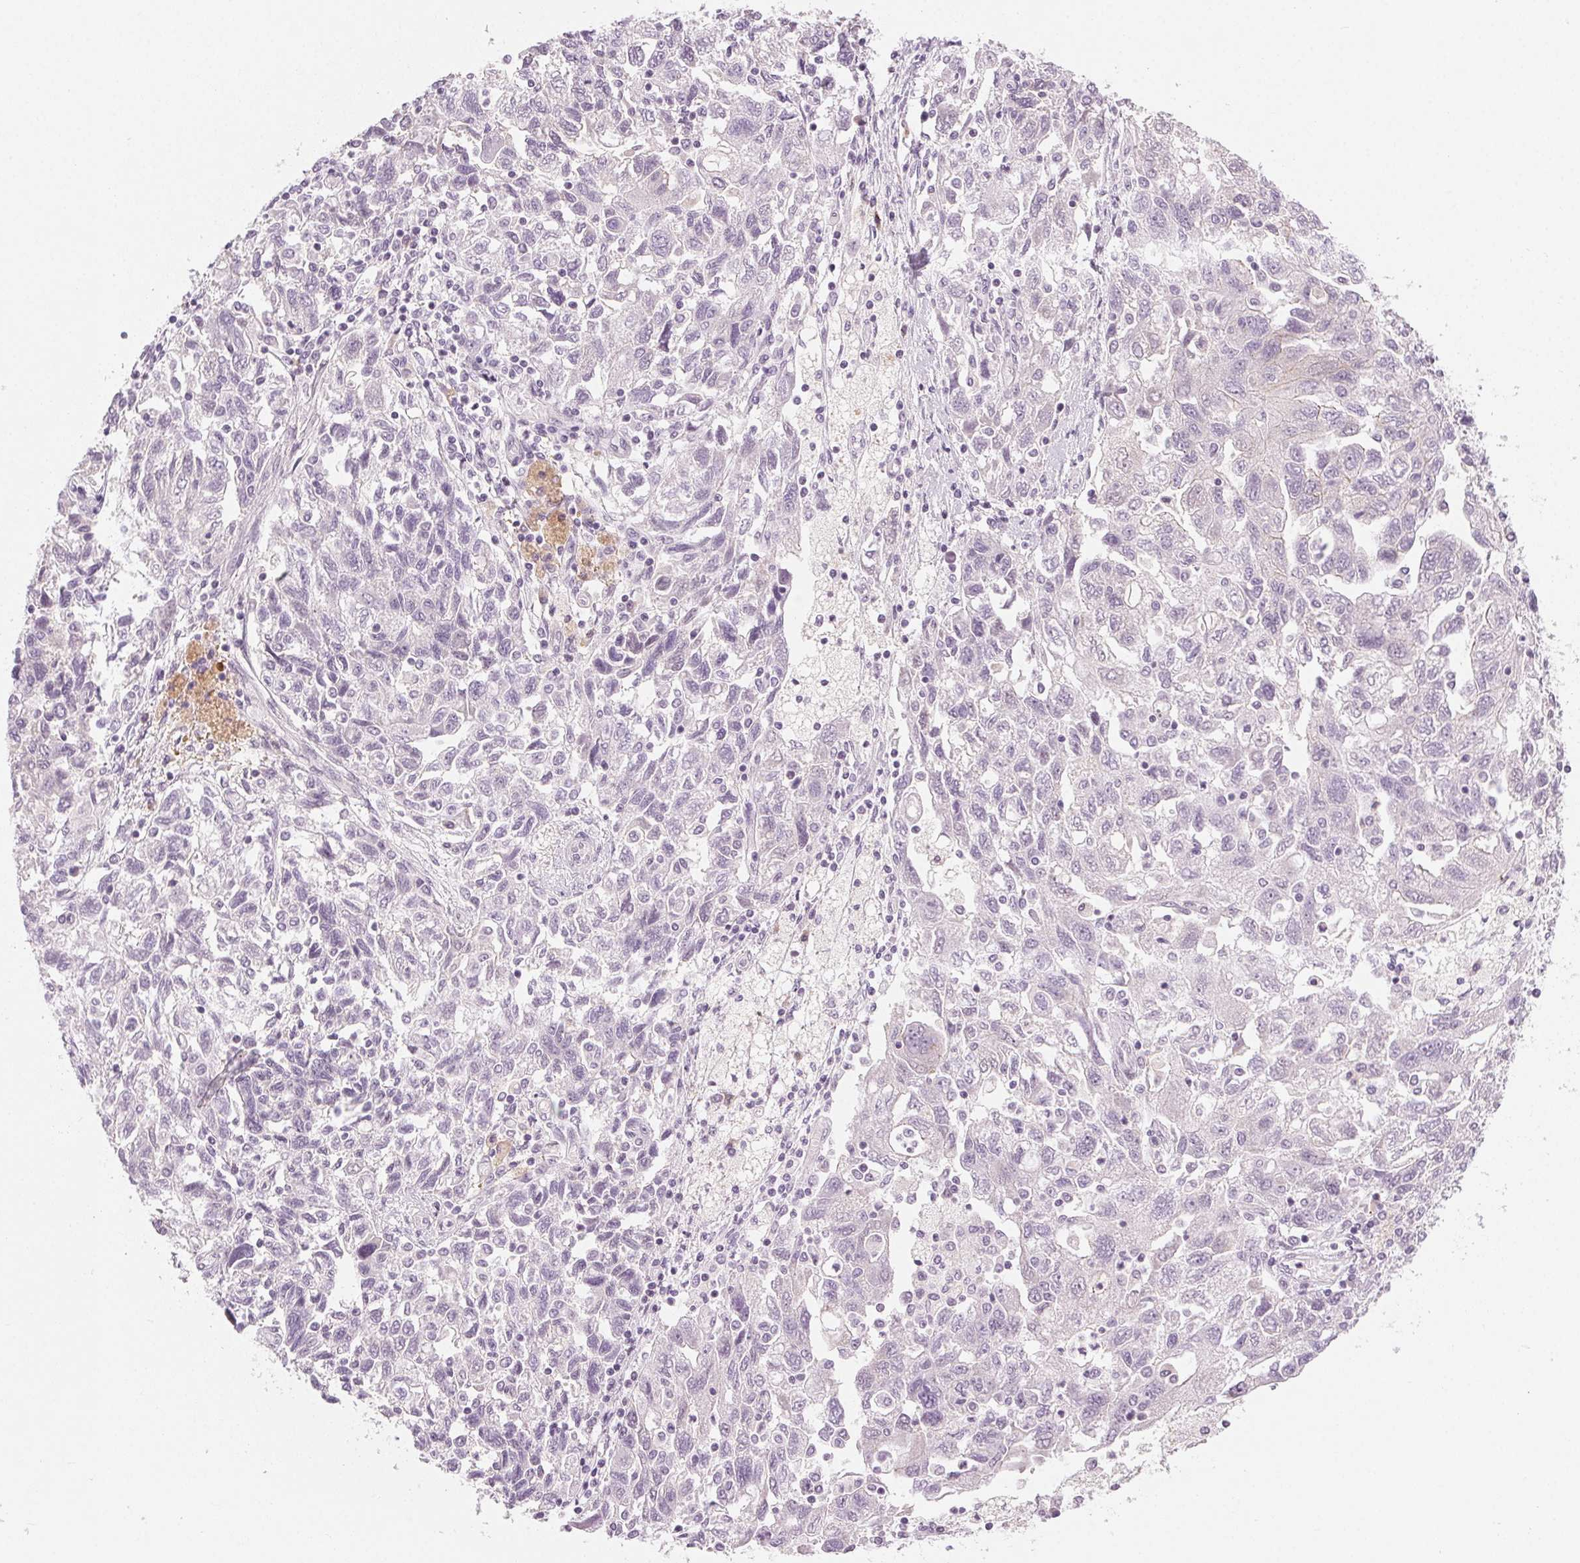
{"staining": {"intensity": "negative", "quantity": "none", "location": "none"}, "tissue": "ovarian cancer", "cell_type": "Tumor cells", "image_type": "cancer", "snomed": [{"axis": "morphology", "description": "Carcinoma, NOS"}, {"axis": "morphology", "description": "Cystadenocarcinoma, serous, NOS"}, {"axis": "topography", "description": "Ovary"}], "caption": "Immunohistochemical staining of ovarian serous cystadenocarcinoma shows no significant expression in tumor cells.", "gene": "HSF5", "patient": {"sex": "female", "age": 69}}